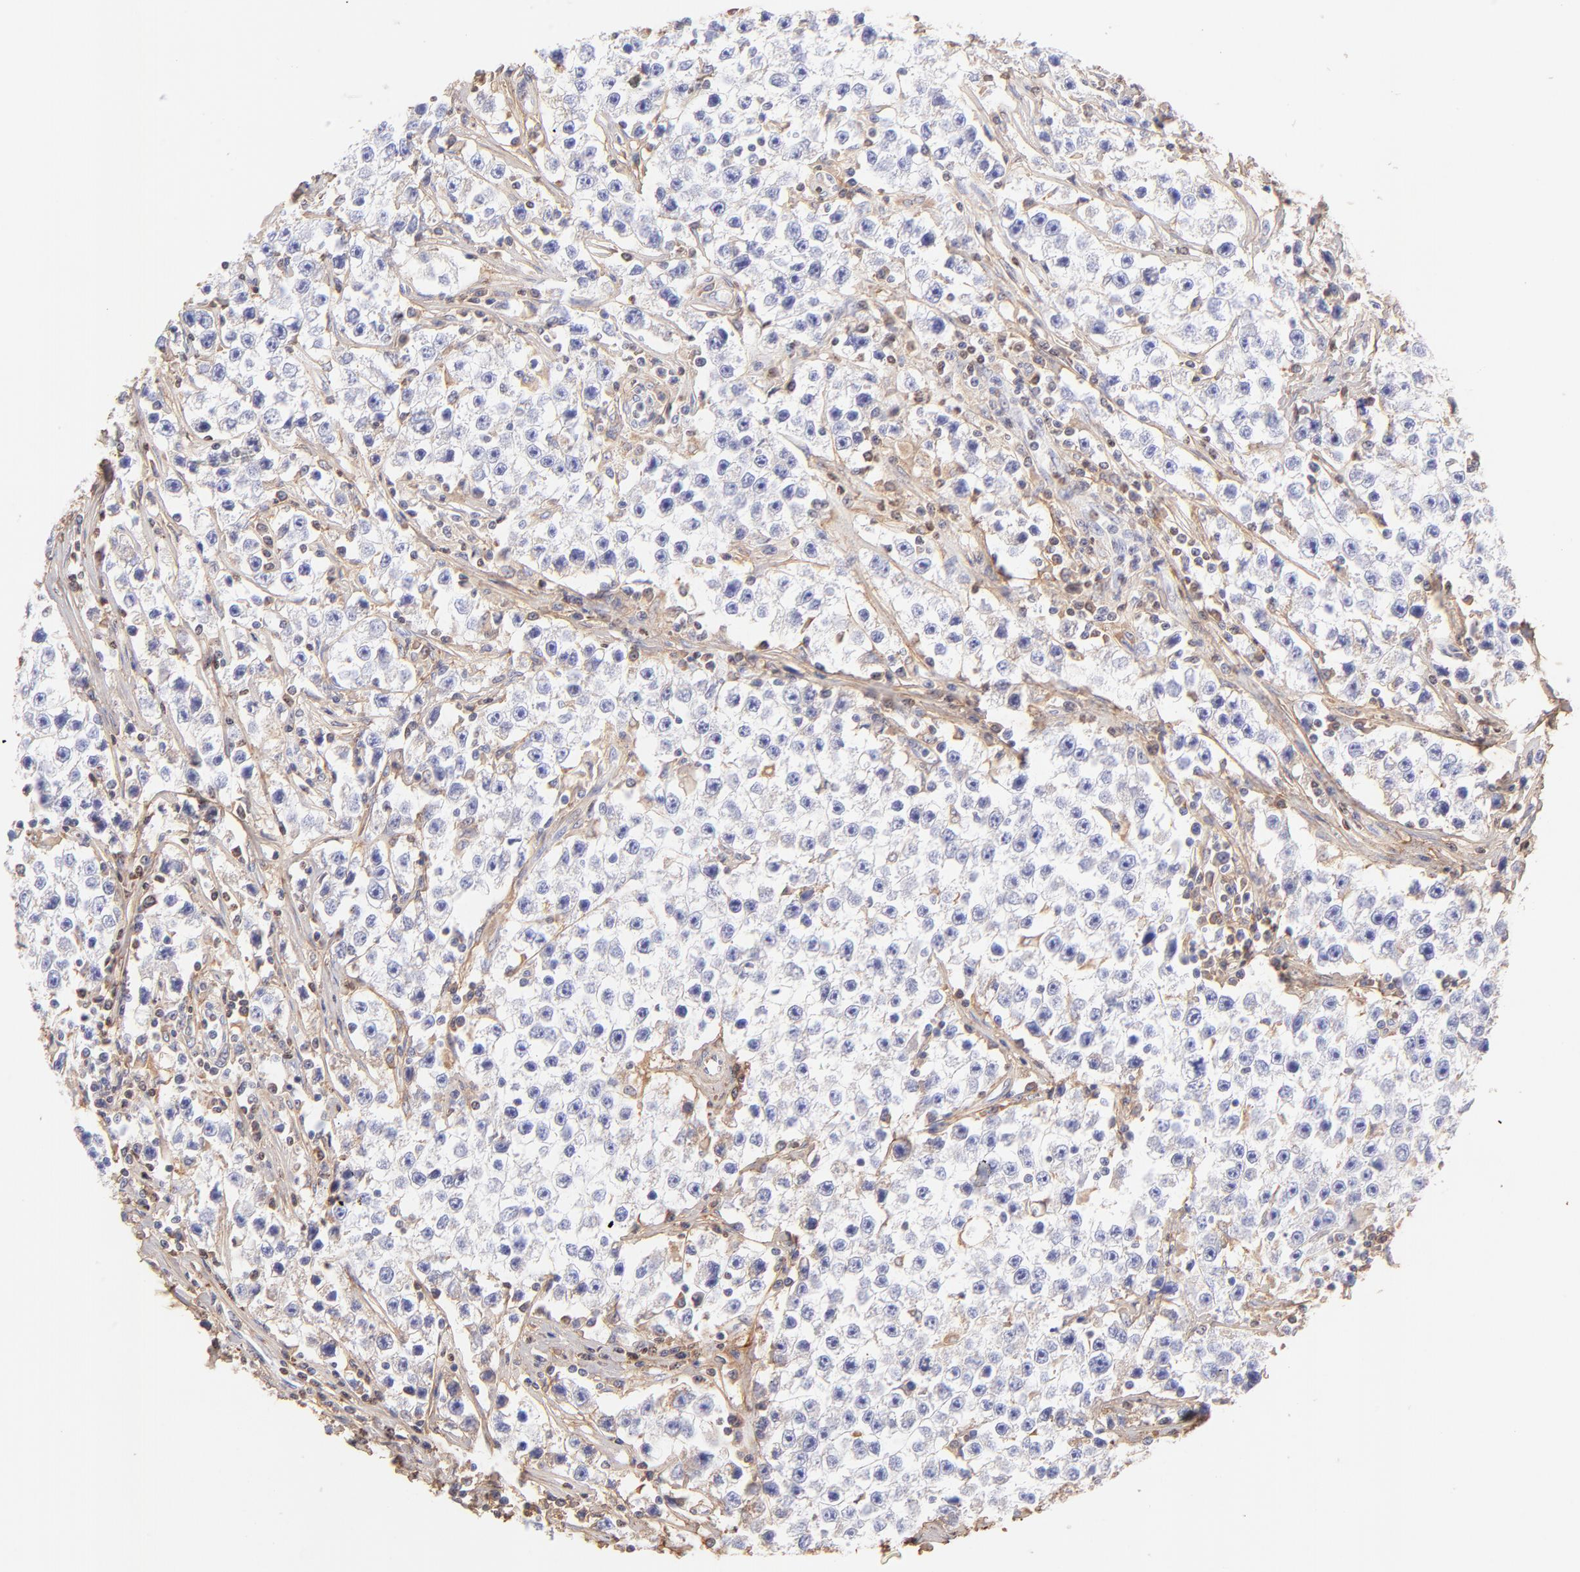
{"staining": {"intensity": "negative", "quantity": "none", "location": "none"}, "tissue": "testis cancer", "cell_type": "Tumor cells", "image_type": "cancer", "snomed": [{"axis": "morphology", "description": "Seminoma, NOS"}, {"axis": "topography", "description": "Testis"}], "caption": "This is a micrograph of IHC staining of seminoma (testis), which shows no expression in tumor cells.", "gene": "BGN", "patient": {"sex": "male", "age": 35}}